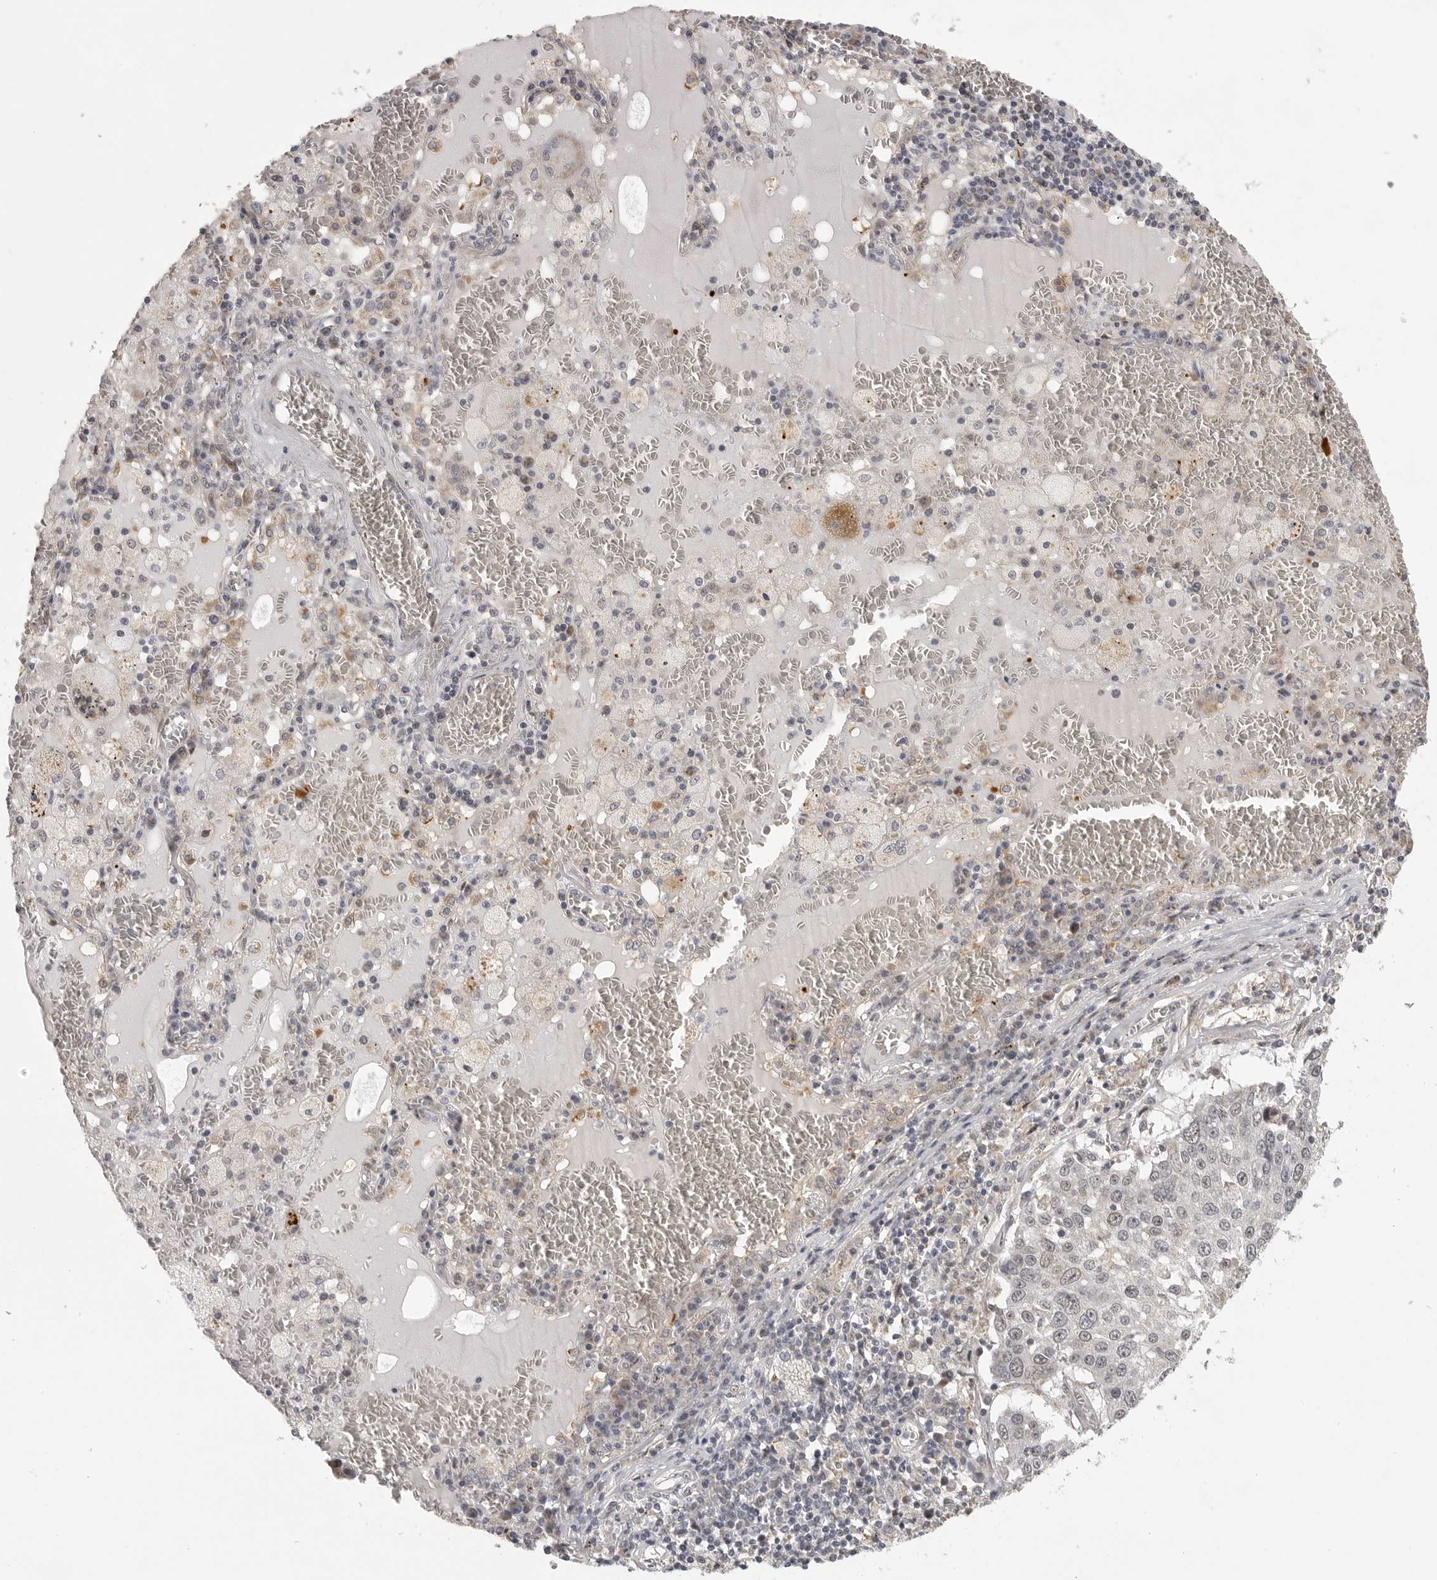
{"staining": {"intensity": "negative", "quantity": "none", "location": "none"}, "tissue": "lung cancer", "cell_type": "Tumor cells", "image_type": "cancer", "snomed": [{"axis": "morphology", "description": "Squamous cell carcinoma, NOS"}, {"axis": "topography", "description": "Lung"}], "caption": "Tumor cells are negative for brown protein staining in lung cancer (squamous cell carcinoma).", "gene": "POLE2", "patient": {"sex": "male", "age": 65}}